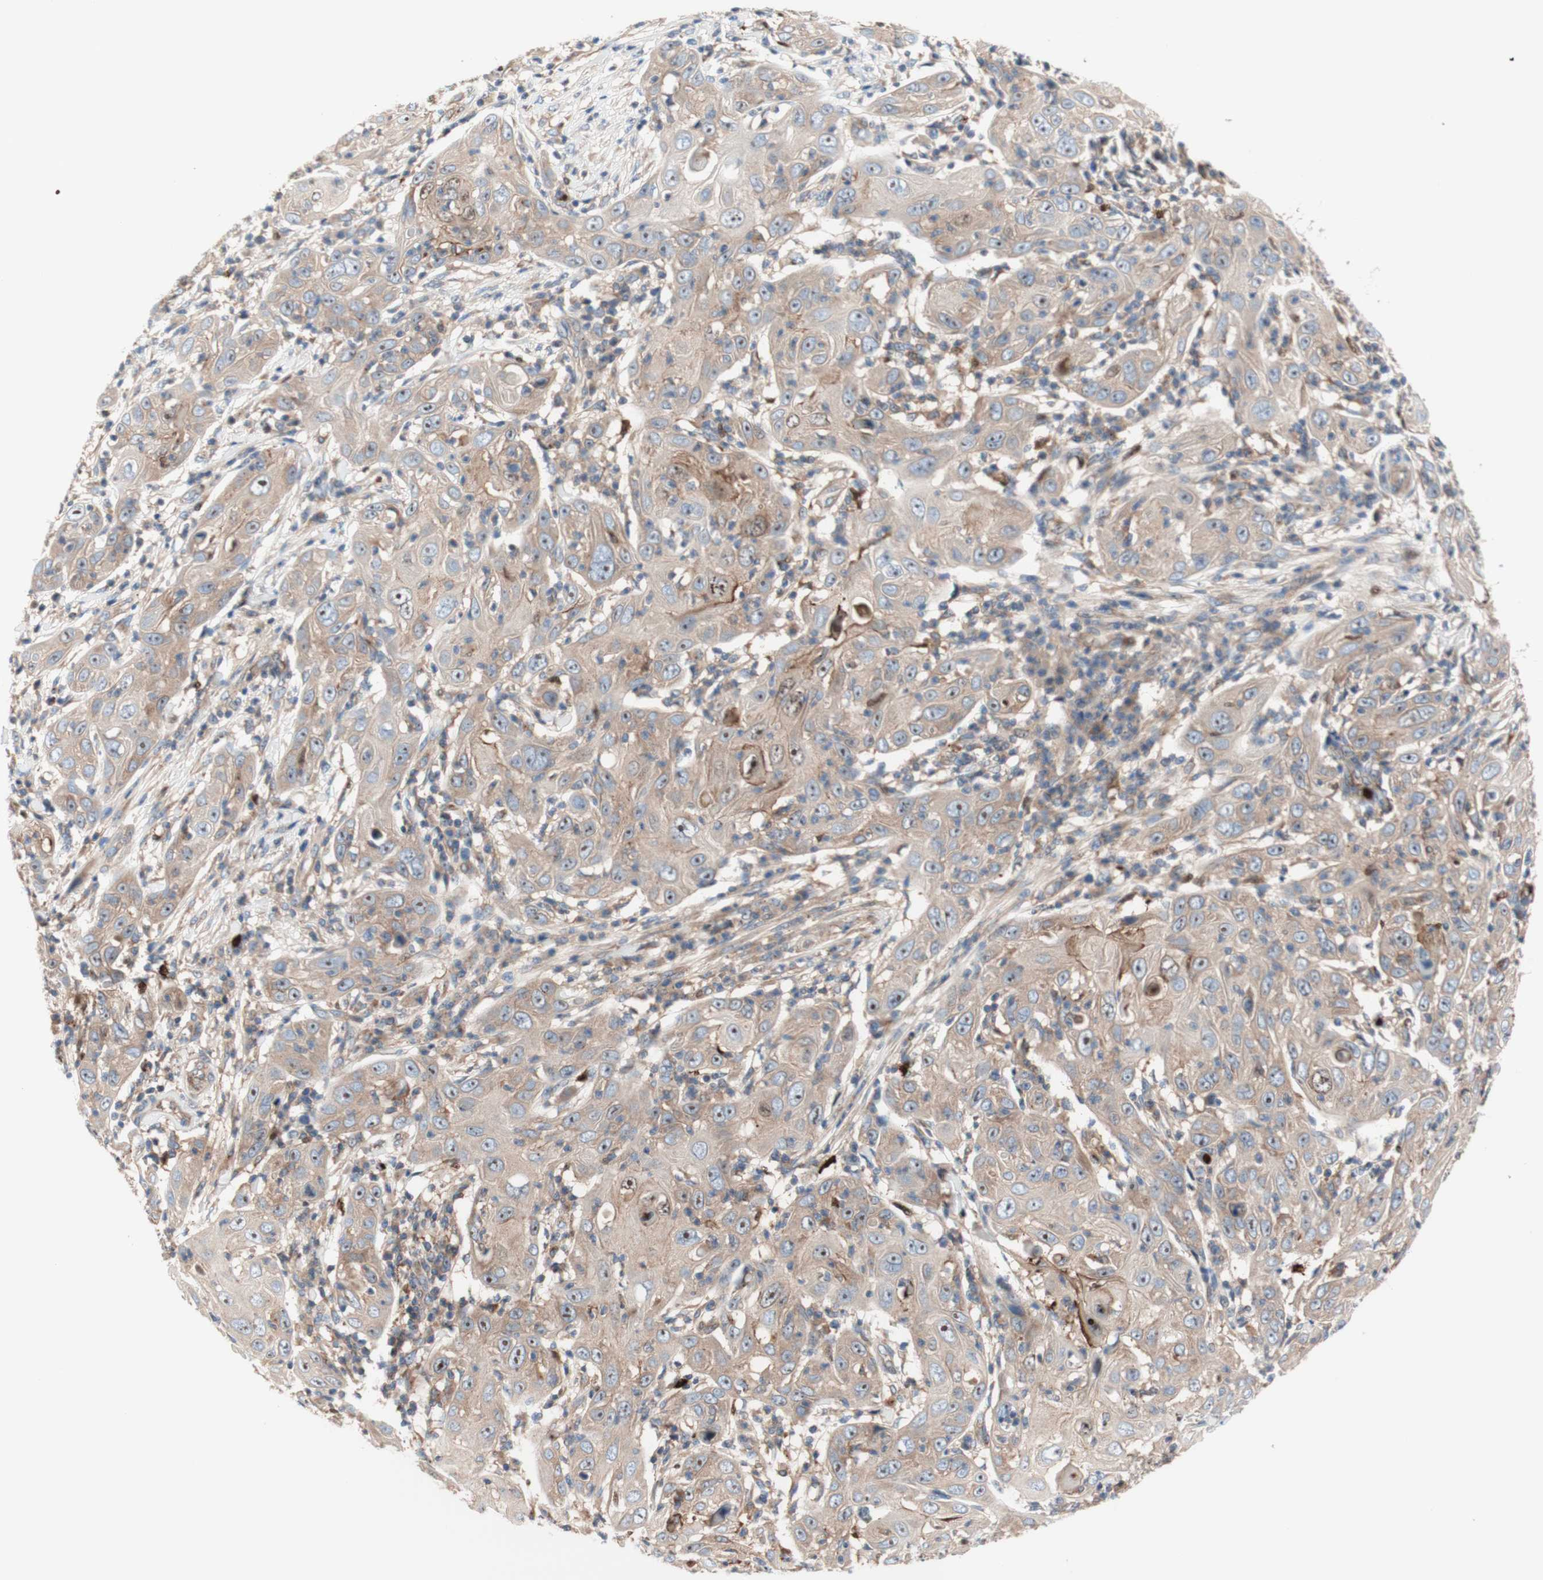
{"staining": {"intensity": "moderate", "quantity": ">75%", "location": "cytoplasmic/membranous,nuclear"}, "tissue": "skin cancer", "cell_type": "Tumor cells", "image_type": "cancer", "snomed": [{"axis": "morphology", "description": "Squamous cell carcinoma, NOS"}, {"axis": "topography", "description": "Skin"}], "caption": "Immunohistochemical staining of human skin cancer (squamous cell carcinoma) demonstrates moderate cytoplasmic/membranous and nuclear protein staining in about >75% of tumor cells.", "gene": "USP9X", "patient": {"sex": "female", "age": 88}}